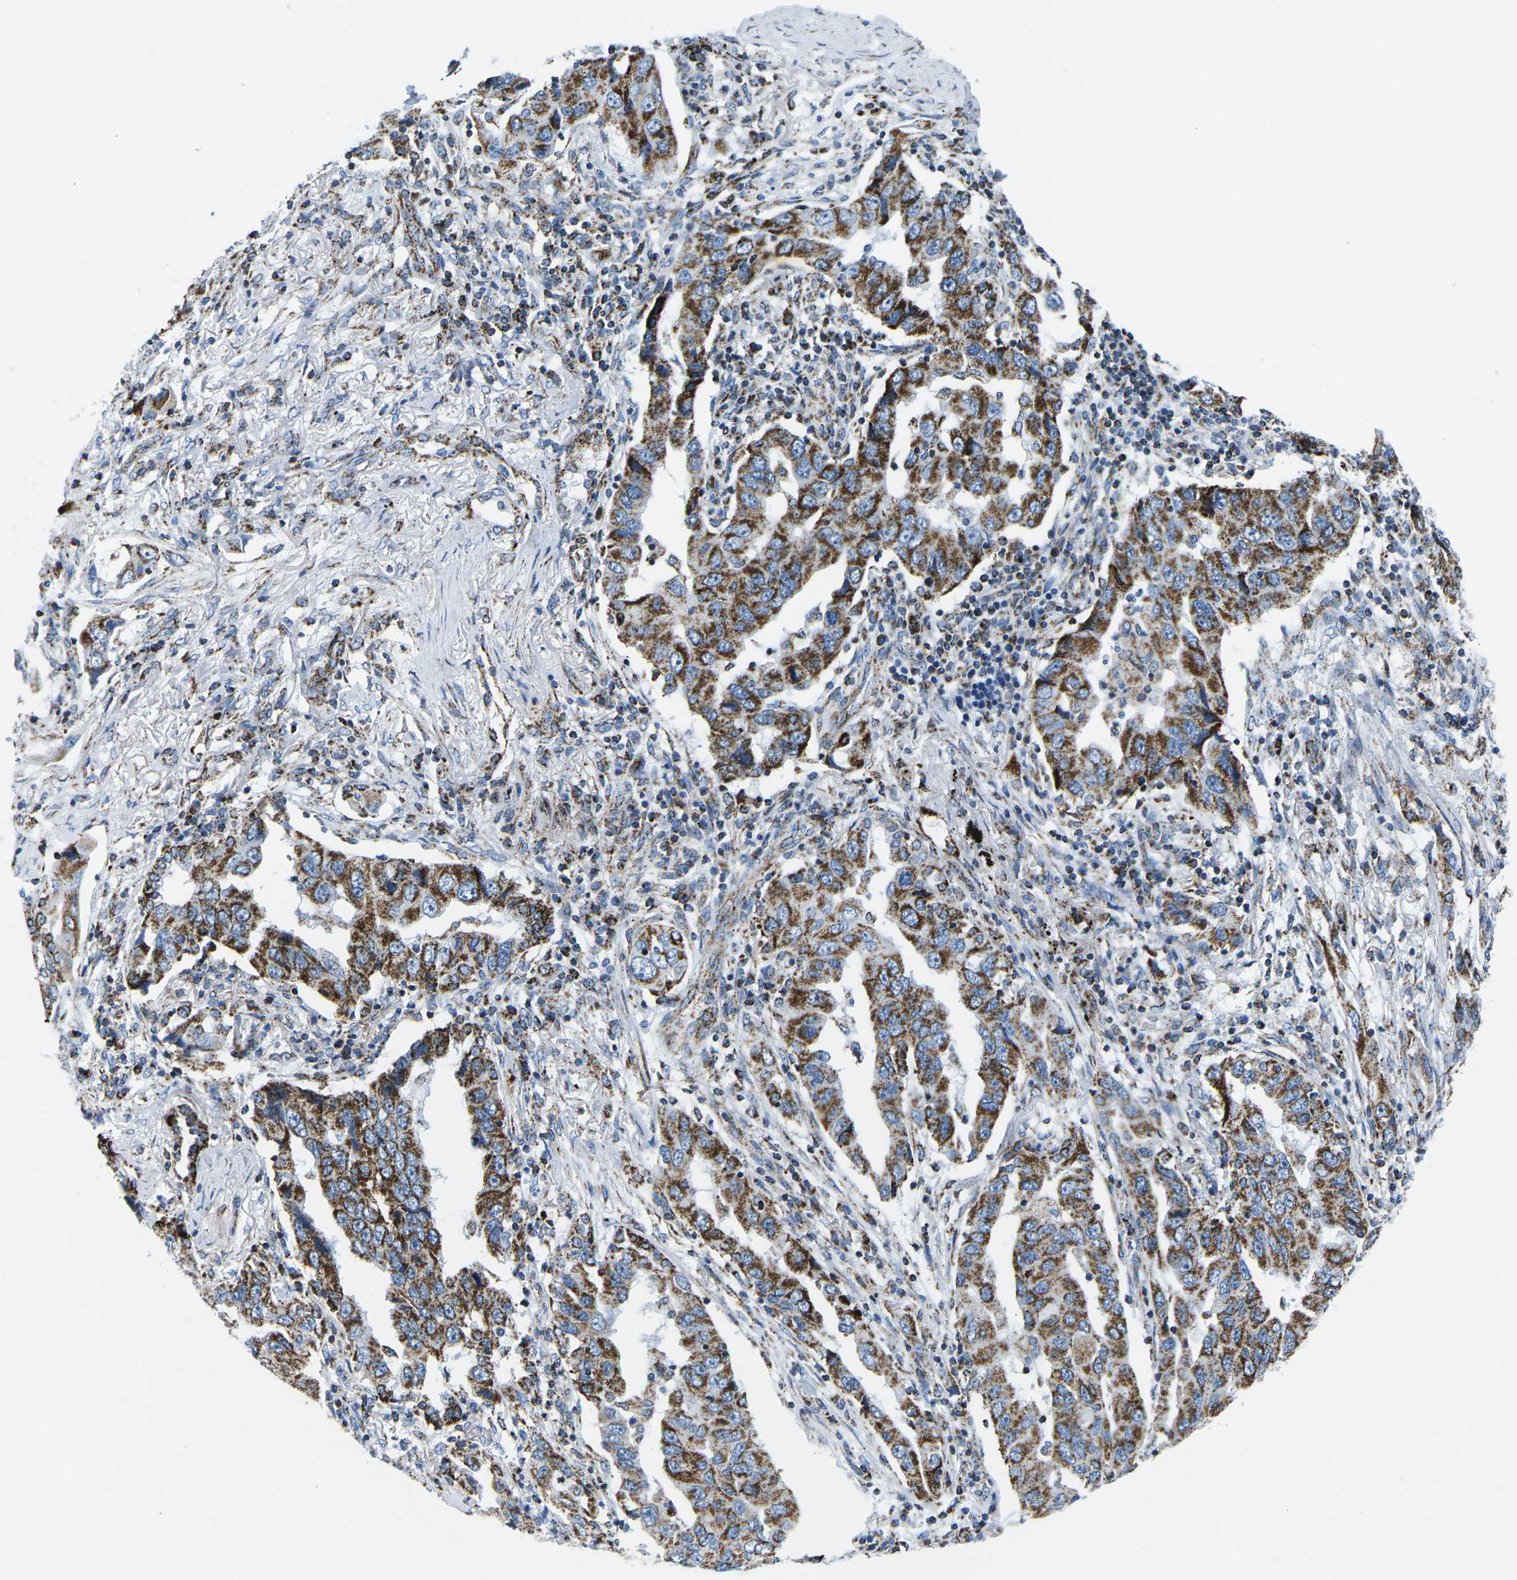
{"staining": {"intensity": "strong", "quantity": ">75%", "location": "cytoplasmic/membranous"}, "tissue": "lung cancer", "cell_type": "Tumor cells", "image_type": "cancer", "snomed": [{"axis": "morphology", "description": "Adenocarcinoma, NOS"}, {"axis": "topography", "description": "Lung"}], "caption": "IHC micrograph of human lung cancer (adenocarcinoma) stained for a protein (brown), which demonstrates high levels of strong cytoplasmic/membranous staining in about >75% of tumor cells.", "gene": "COX6C", "patient": {"sex": "female", "age": 65}}